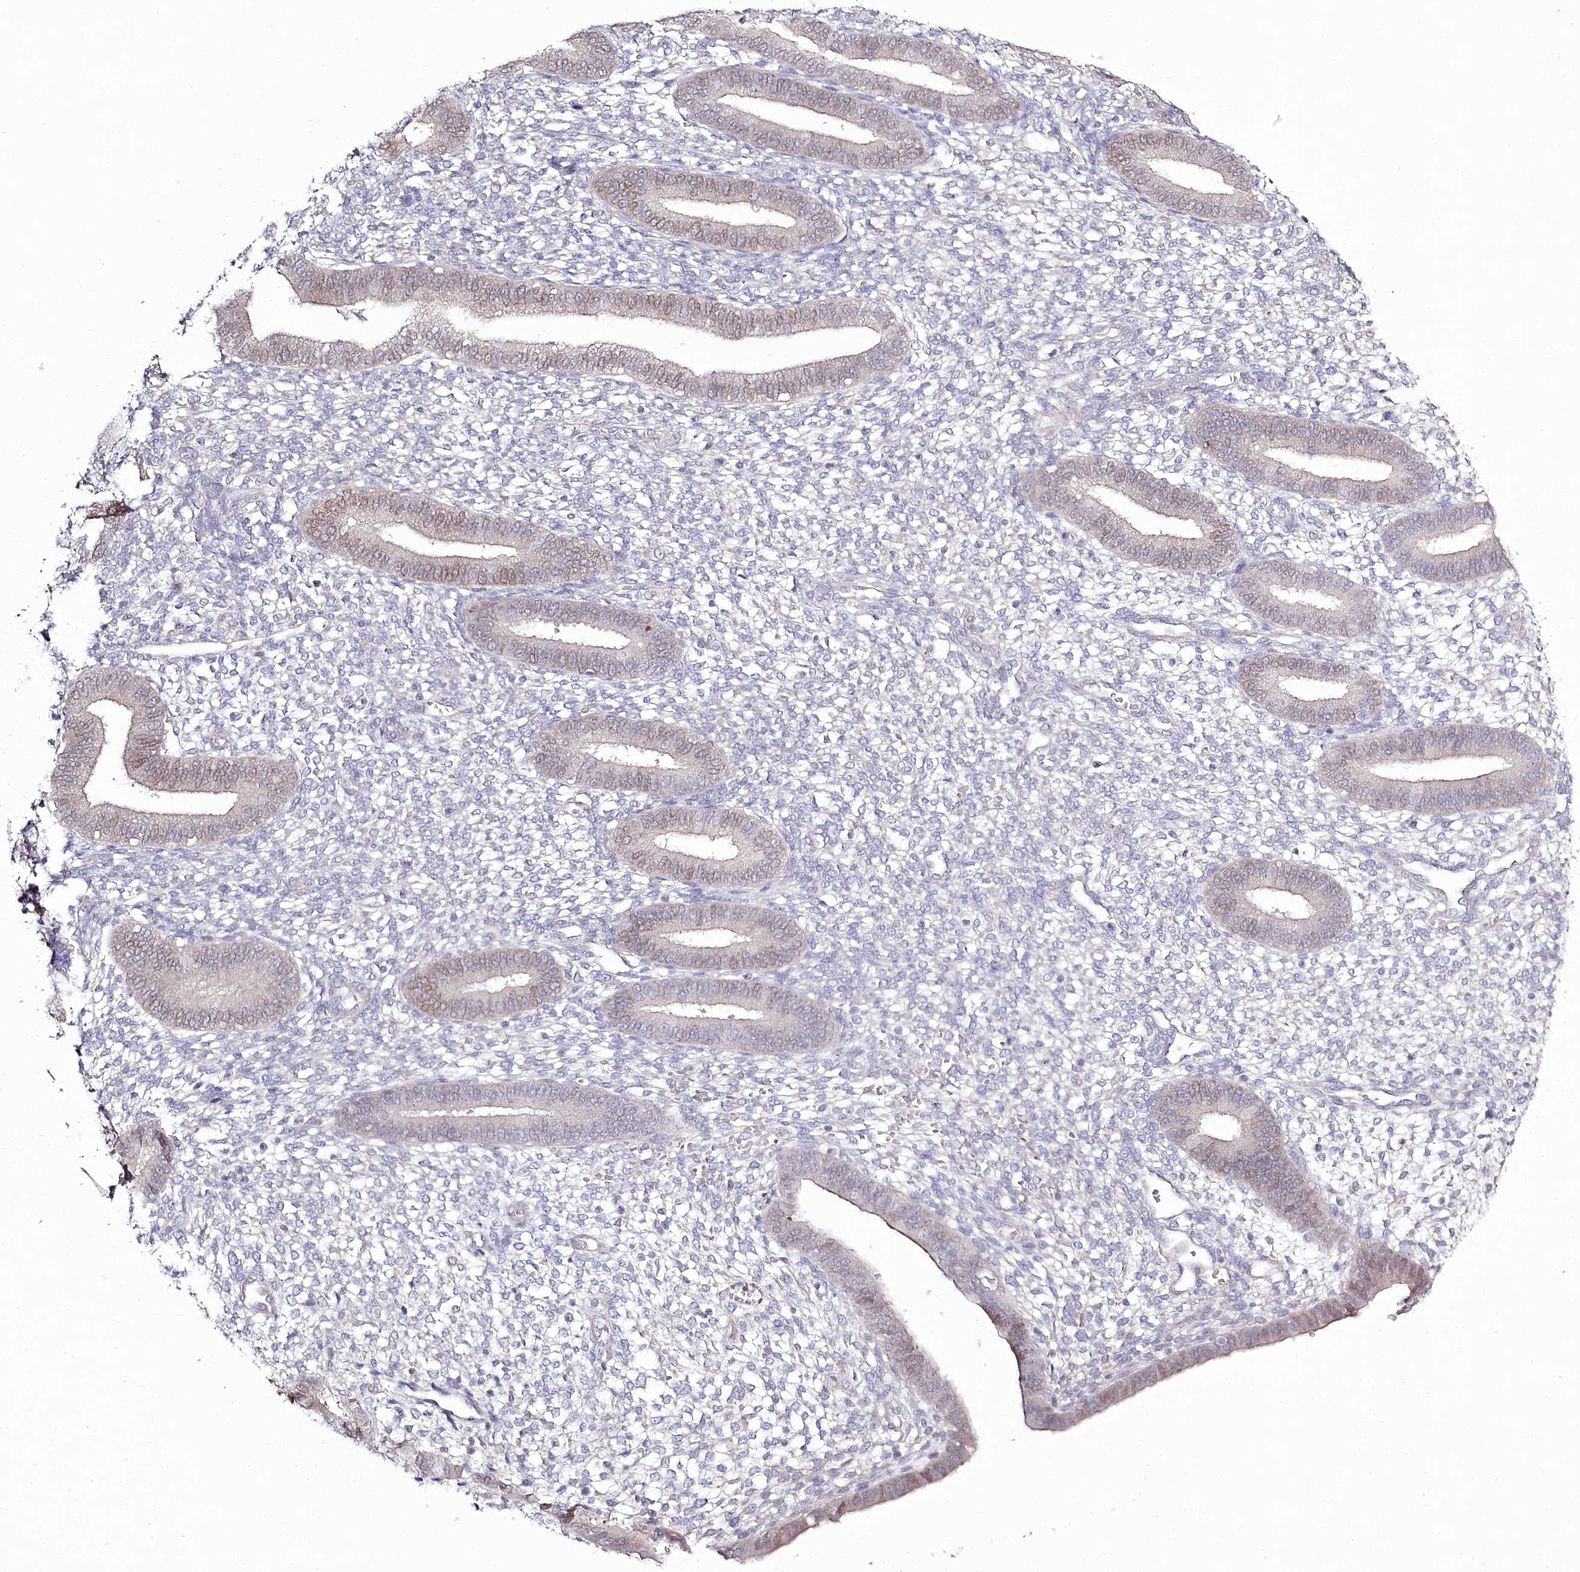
{"staining": {"intensity": "negative", "quantity": "none", "location": "none"}, "tissue": "endometrium", "cell_type": "Cells in endometrial stroma", "image_type": "normal", "snomed": [{"axis": "morphology", "description": "Normal tissue, NOS"}, {"axis": "topography", "description": "Endometrium"}], "caption": "This is an IHC micrograph of benign human endometrium. There is no positivity in cells in endometrial stroma.", "gene": "SPINK13", "patient": {"sex": "female", "age": 46}}